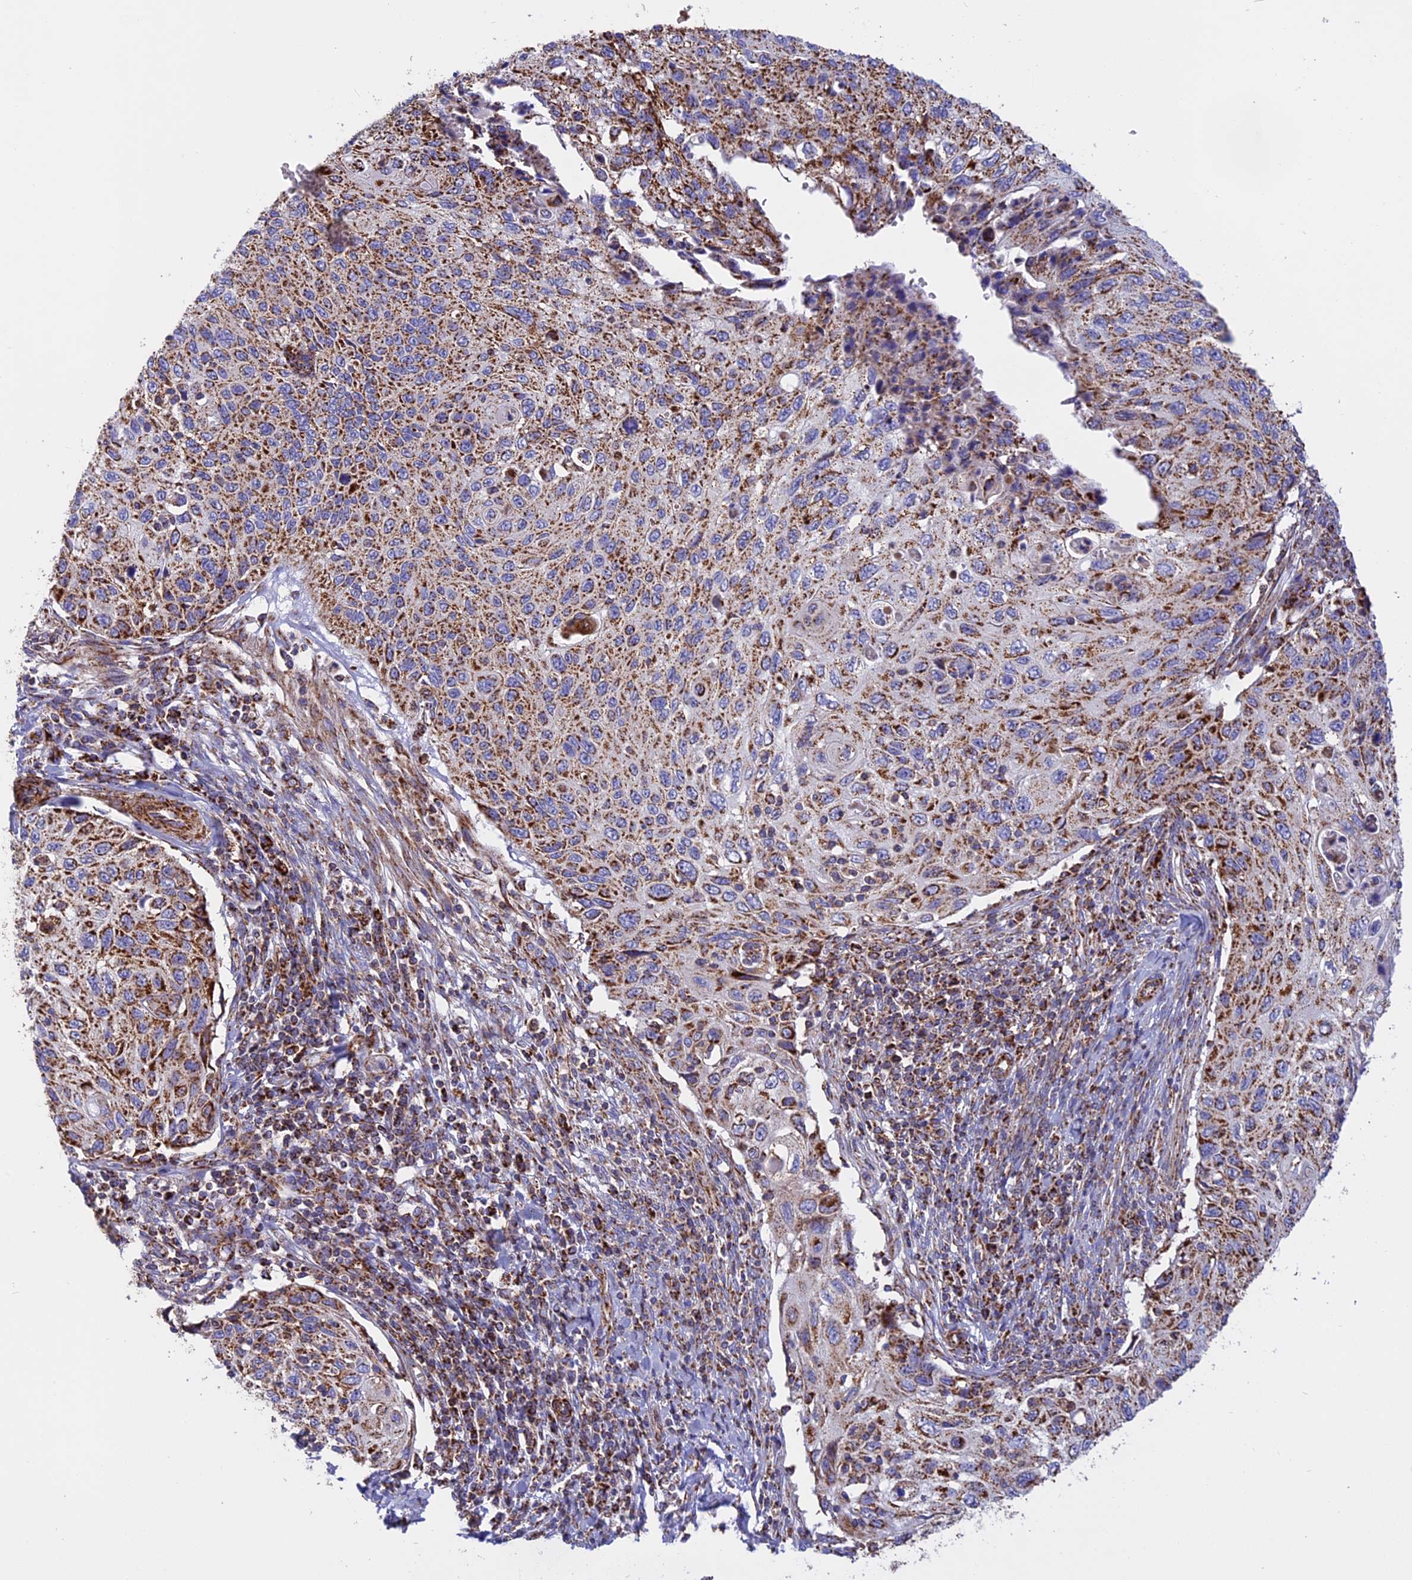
{"staining": {"intensity": "strong", "quantity": "25%-75%", "location": "cytoplasmic/membranous"}, "tissue": "cervical cancer", "cell_type": "Tumor cells", "image_type": "cancer", "snomed": [{"axis": "morphology", "description": "Squamous cell carcinoma, NOS"}, {"axis": "topography", "description": "Cervix"}], "caption": "Cervical cancer (squamous cell carcinoma) stained with a protein marker reveals strong staining in tumor cells.", "gene": "UQCRB", "patient": {"sex": "female", "age": 70}}